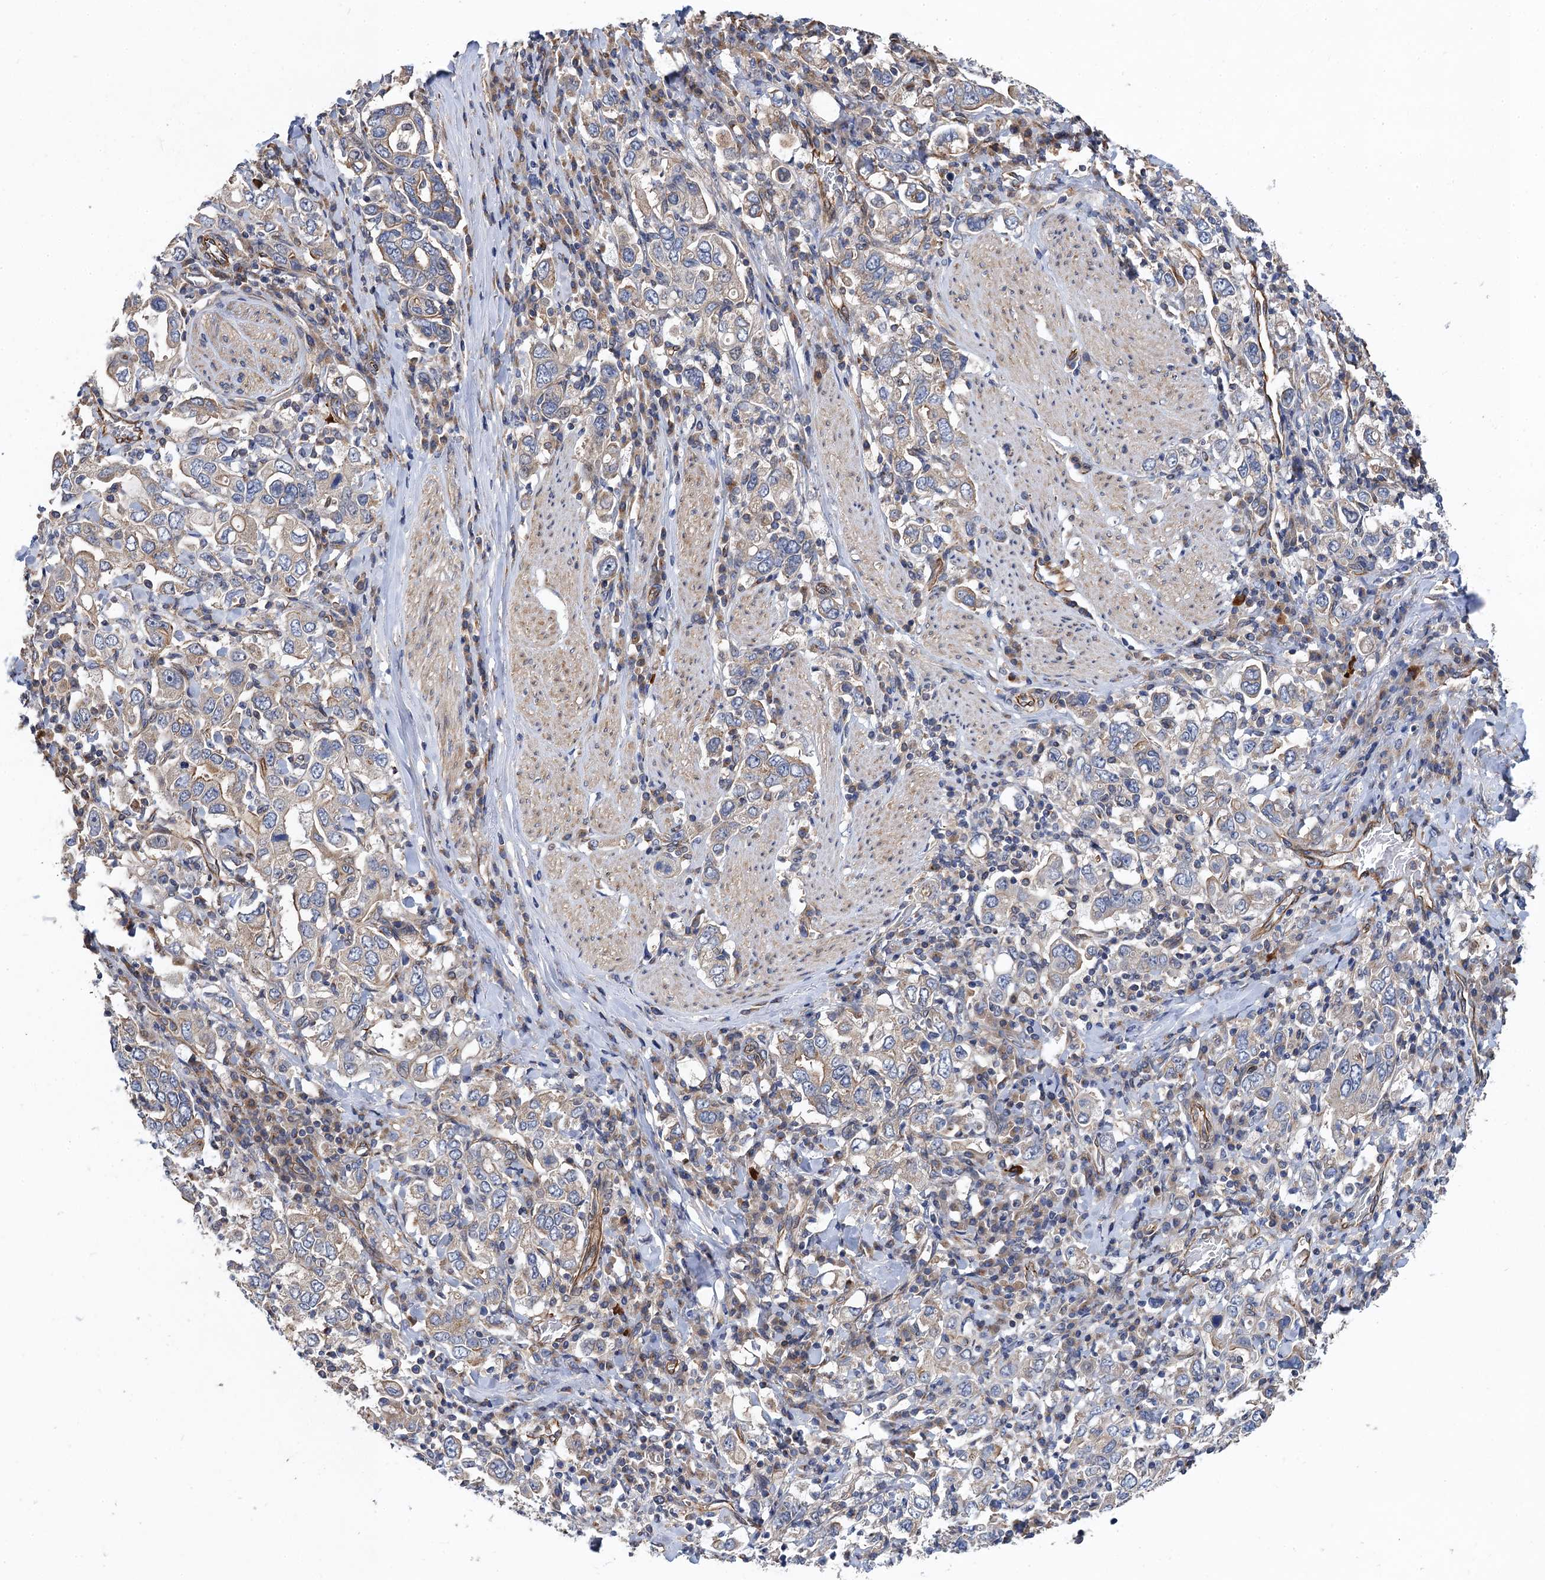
{"staining": {"intensity": "weak", "quantity": "<25%", "location": "cytoplasmic/membranous"}, "tissue": "stomach cancer", "cell_type": "Tumor cells", "image_type": "cancer", "snomed": [{"axis": "morphology", "description": "Adenocarcinoma, NOS"}, {"axis": "topography", "description": "Stomach, upper"}], "caption": "The immunohistochemistry histopathology image has no significant staining in tumor cells of stomach cancer tissue.", "gene": "PJA2", "patient": {"sex": "male", "age": 62}}